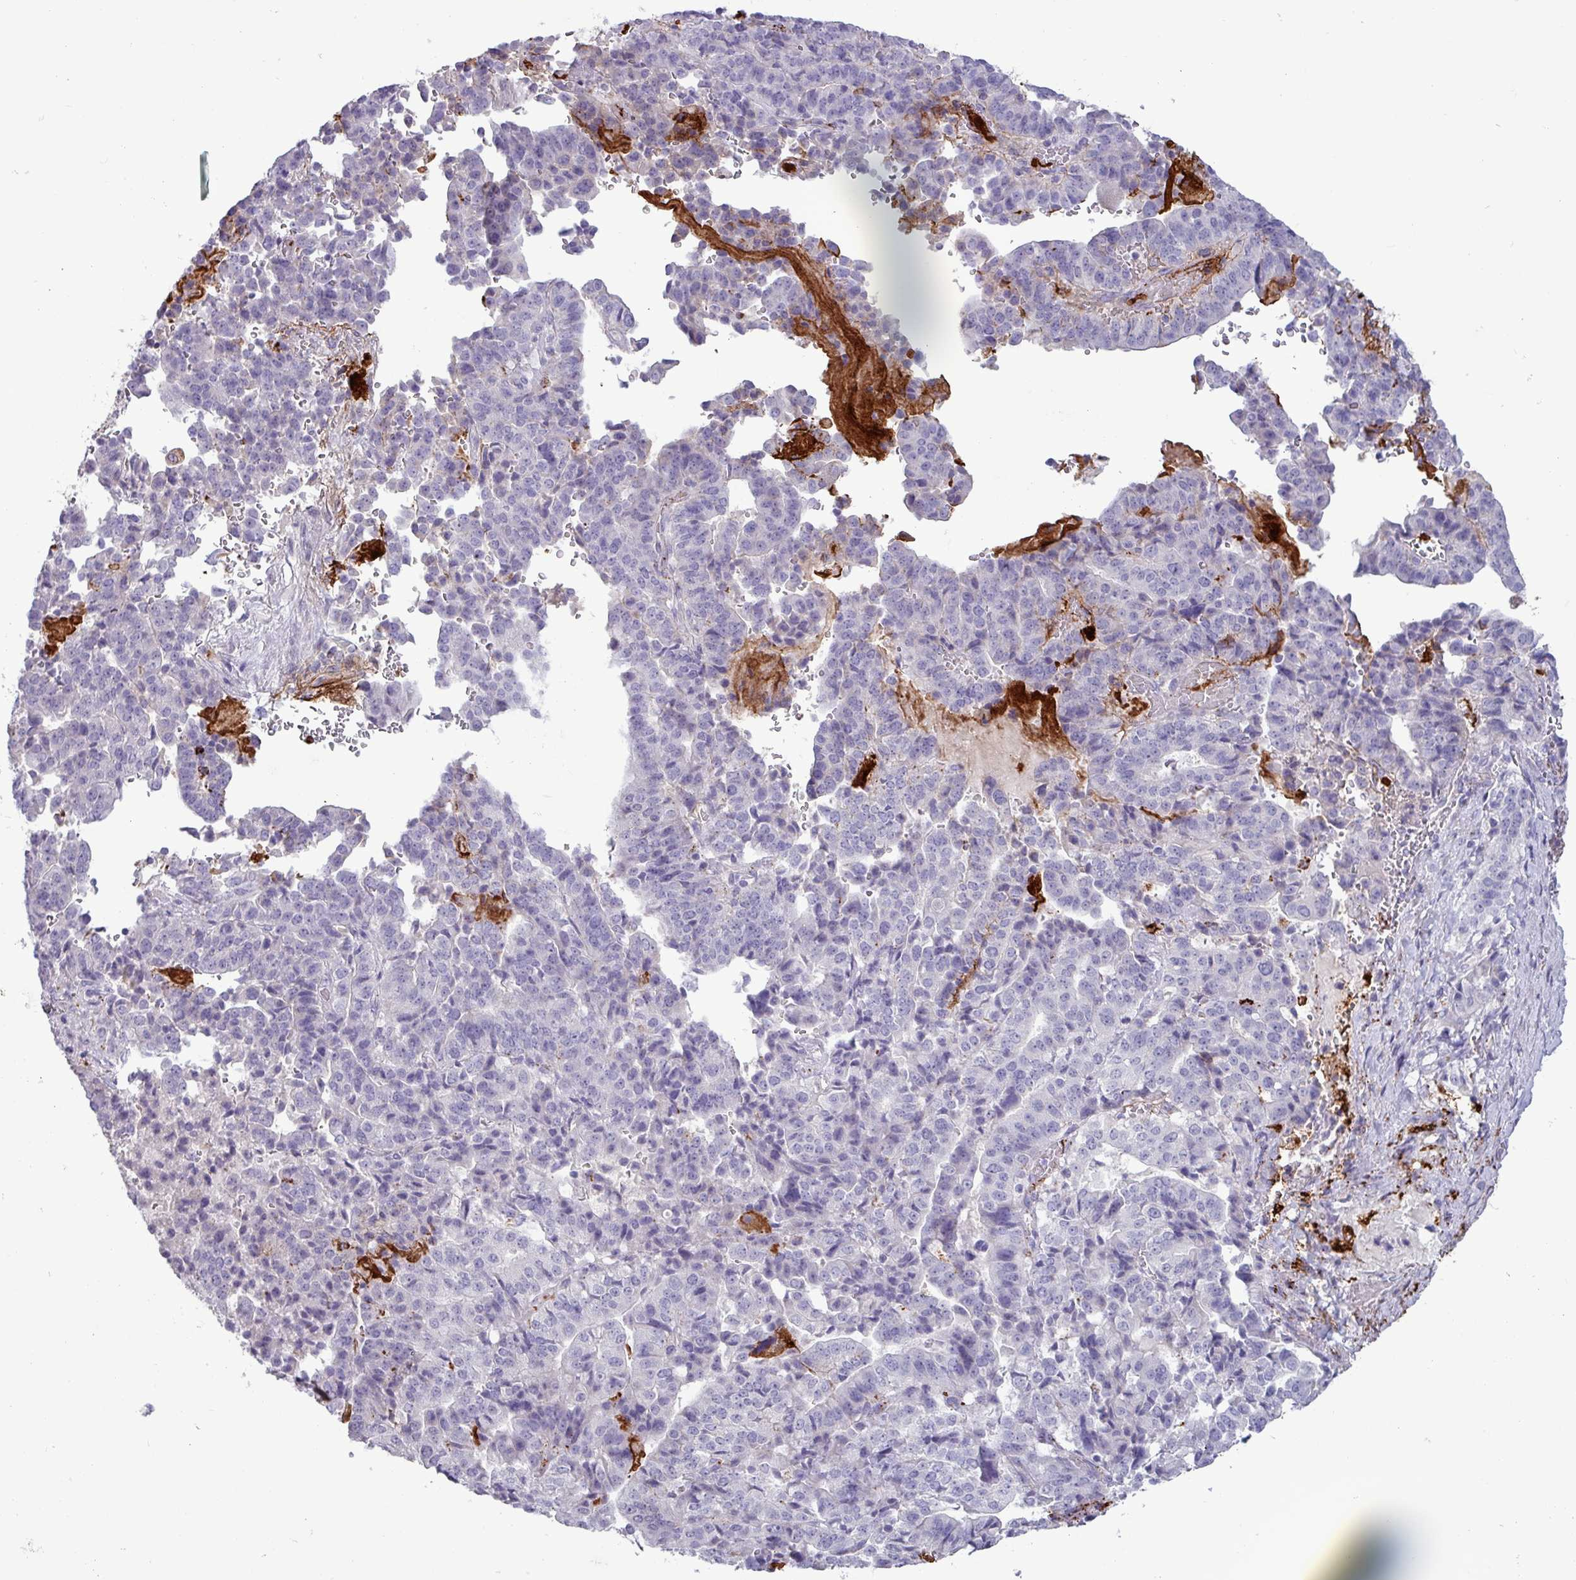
{"staining": {"intensity": "negative", "quantity": "none", "location": "none"}, "tissue": "stomach cancer", "cell_type": "Tumor cells", "image_type": "cancer", "snomed": [{"axis": "morphology", "description": "Adenocarcinoma, NOS"}, {"axis": "topography", "description": "Stomach"}], "caption": "Tumor cells show no significant expression in adenocarcinoma (stomach). (Stains: DAB (3,3'-diaminobenzidine) immunohistochemistry with hematoxylin counter stain, Microscopy: brightfield microscopy at high magnification).", "gene": "PLIN2", "patient": {"sex": "male", "age": 48}}